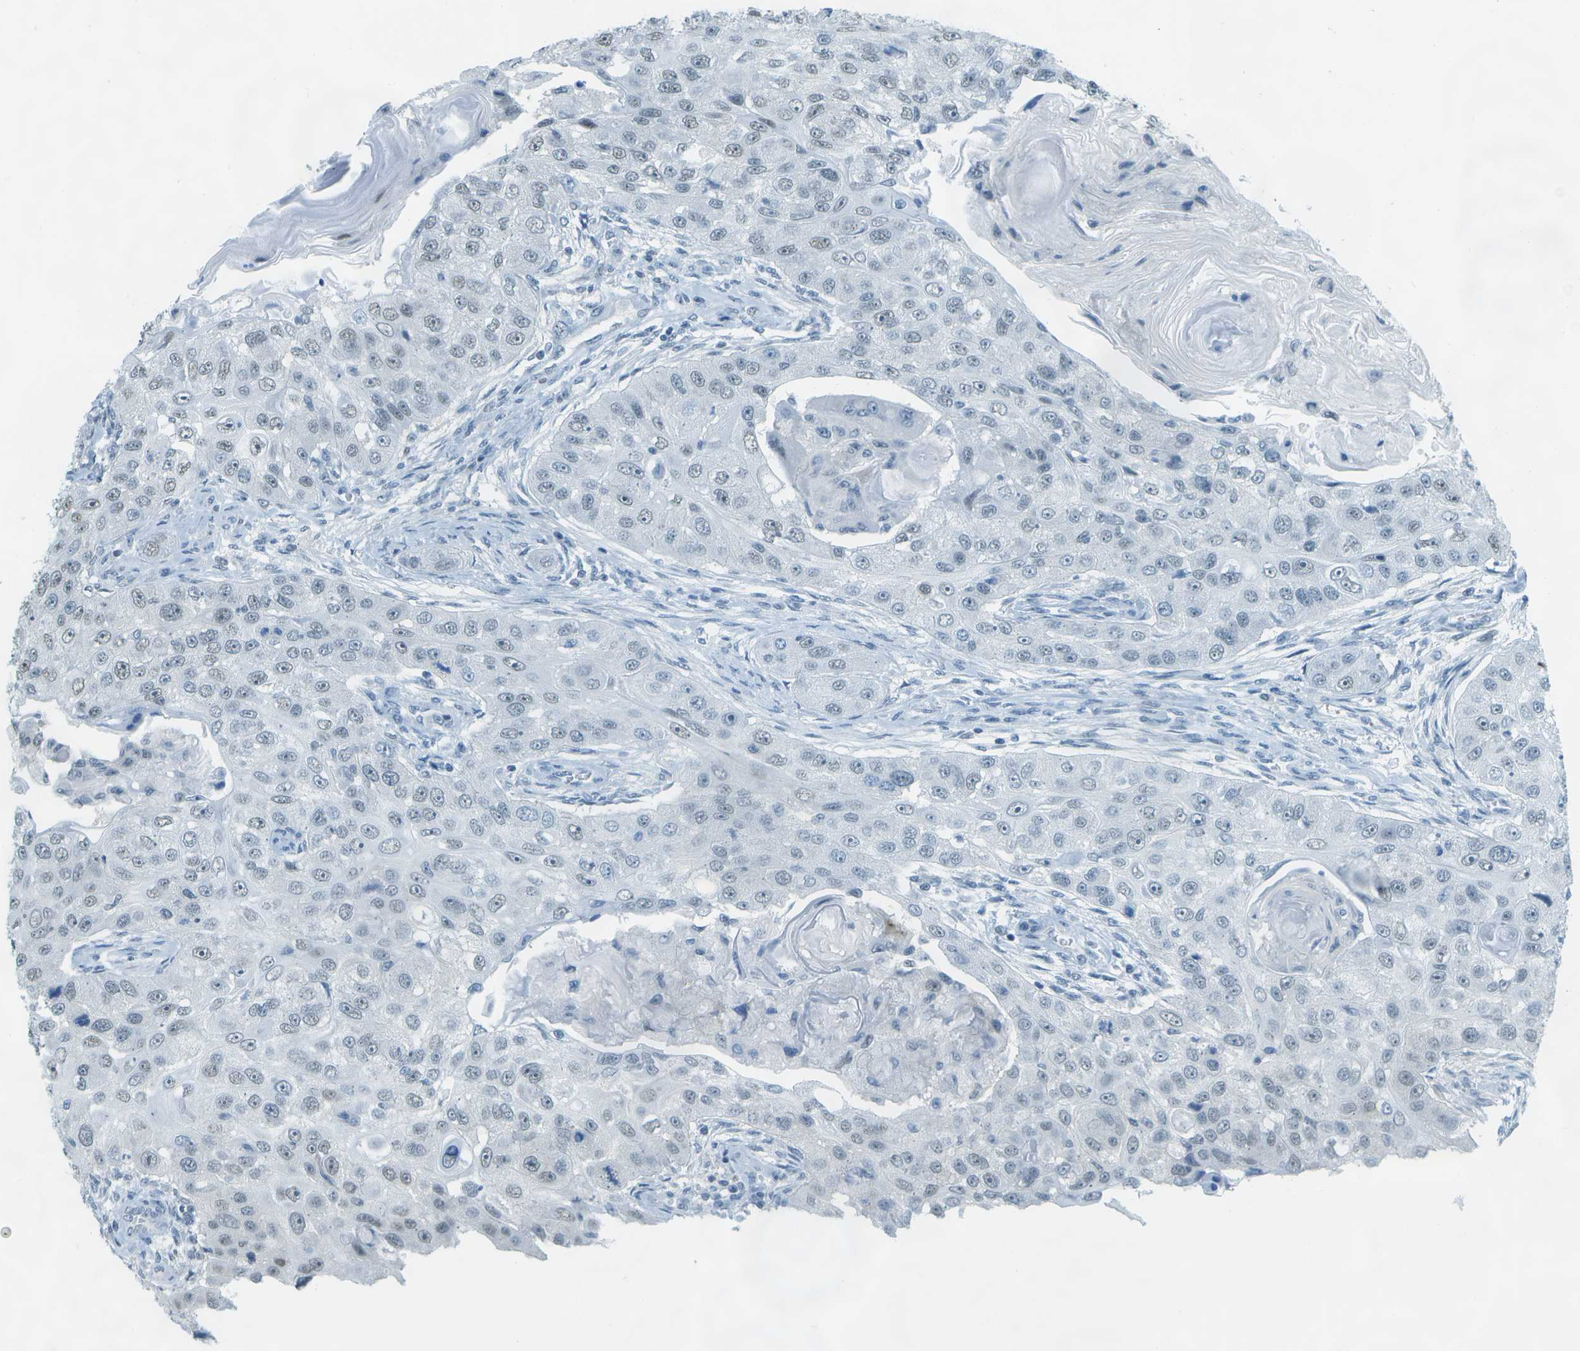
{"staining": {"intensity": "negative", "quantity": "none", "location": "none"}, "tissue": "head and neck cancer", "cell_type": "Tumor cells", "image_type": "cancer", "snomed": [{"axis": "morphology", "description": "Normal tissue, NOS"}, {"axis": "morphology", "description": "Squamous cell carcinoma, NOS"}, {"axis": "topography", "description": "Skeletal muscle"}, {"axis": "topography", "description": "Head-Neck"}], "caption": "Micrograph shows no significant protein staining in tumor cells of squamous cell carcinoma (head and neck).", "gene": "NEK11", "patient": {"sex": "male", "age": 51}}